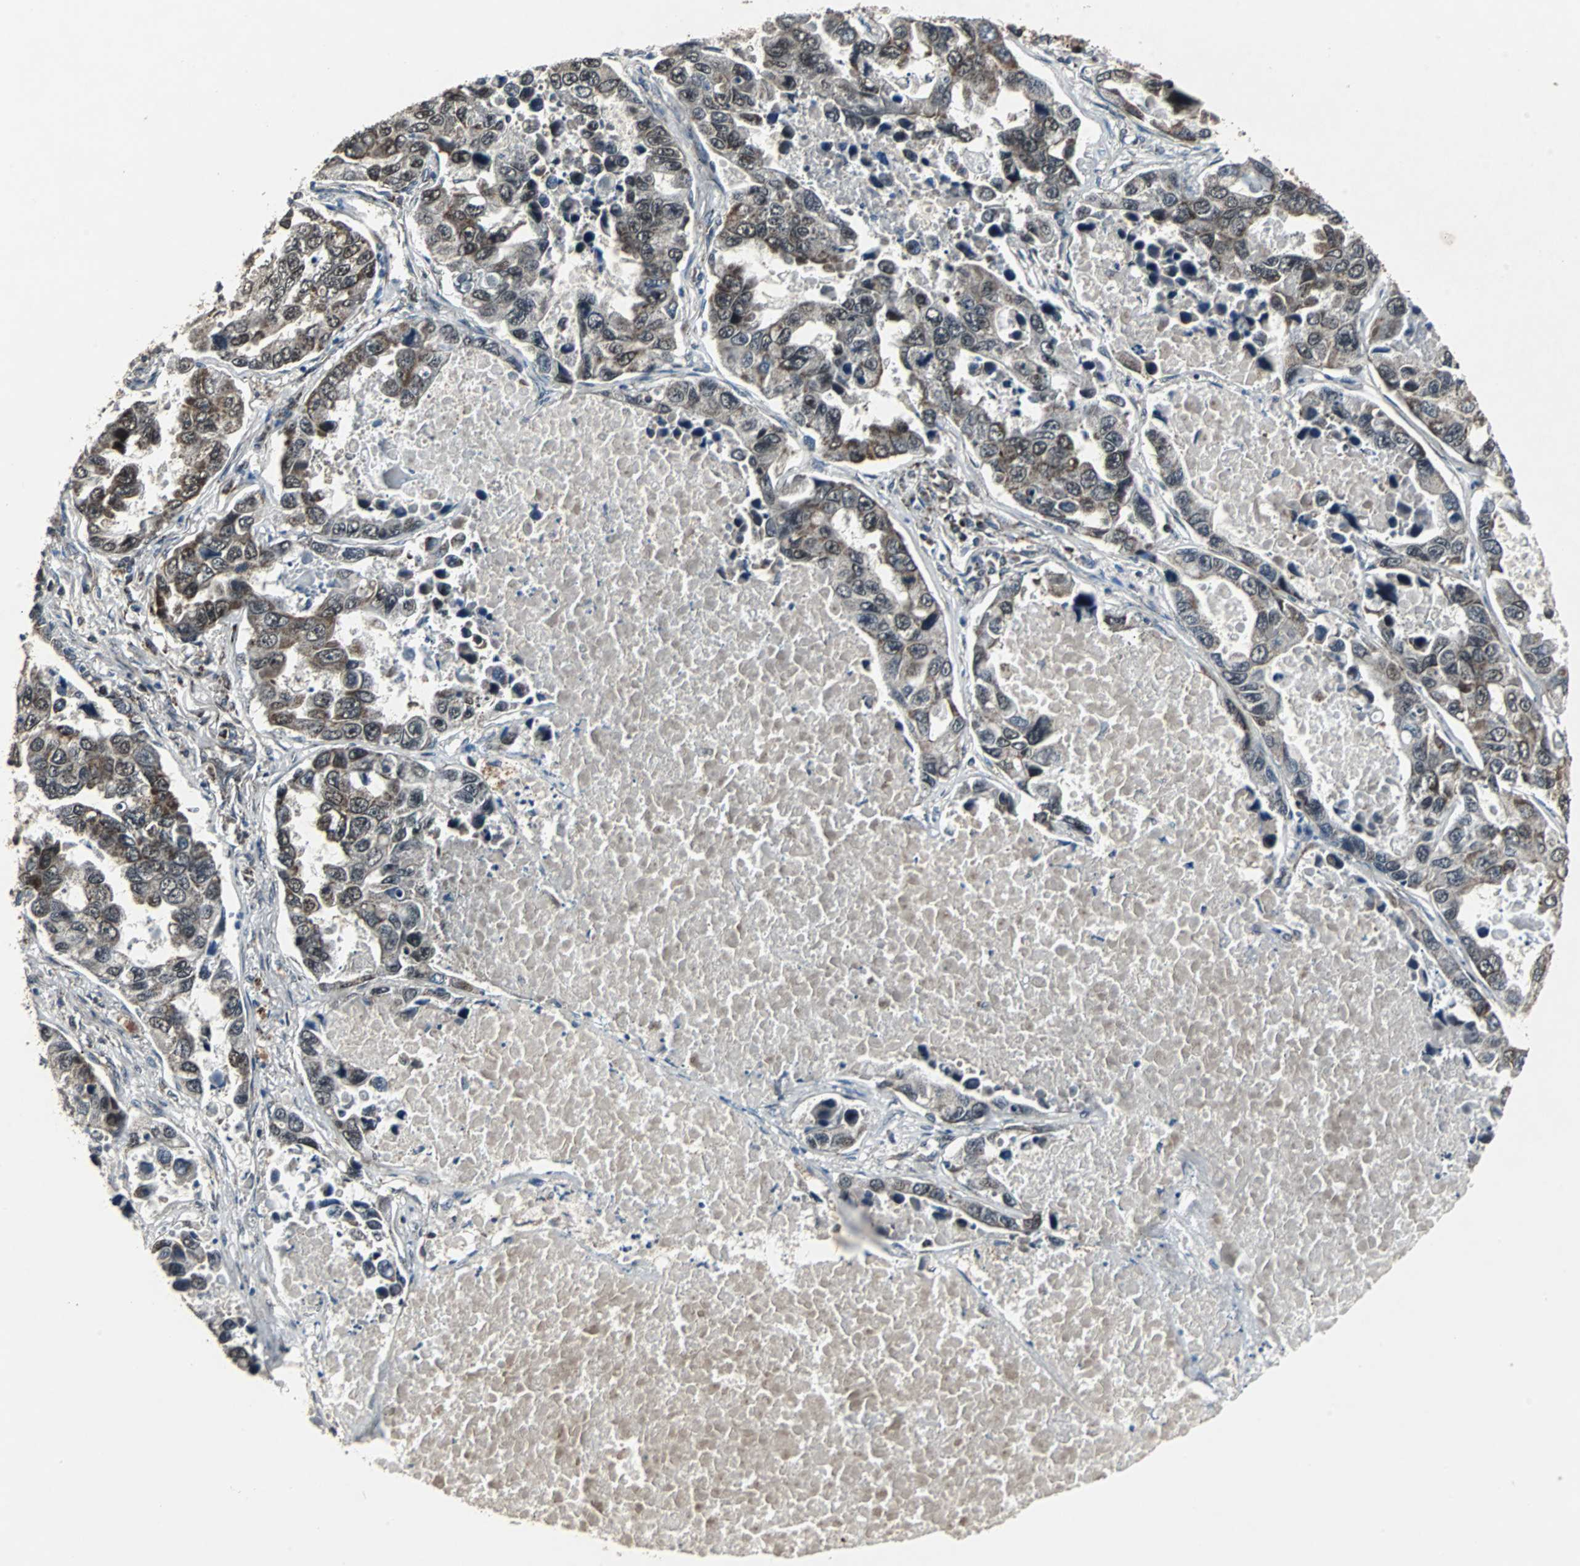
{"staining": {"intensity": "strong", "quantity": "25%-75%", "location": "cytoplasmic/membranous"}, "tissue": "lung cancer", "cell_type": "Tumor cells", "image_type": "cancer", "snomed": [{"axis": "morphology", "description": "Adenocarcinoma, NOS"}, {"axis": "topography", "description": "Lung"}], "caption": "There is high levels of strong cytoplasmic/membranous staining in tumor cells of adenocarcinoma (lung), as demonstrated by immunohistochemical staining (brown color).", "gene": "MRPL40", "patient": {"sex": "male", "age": 64}}